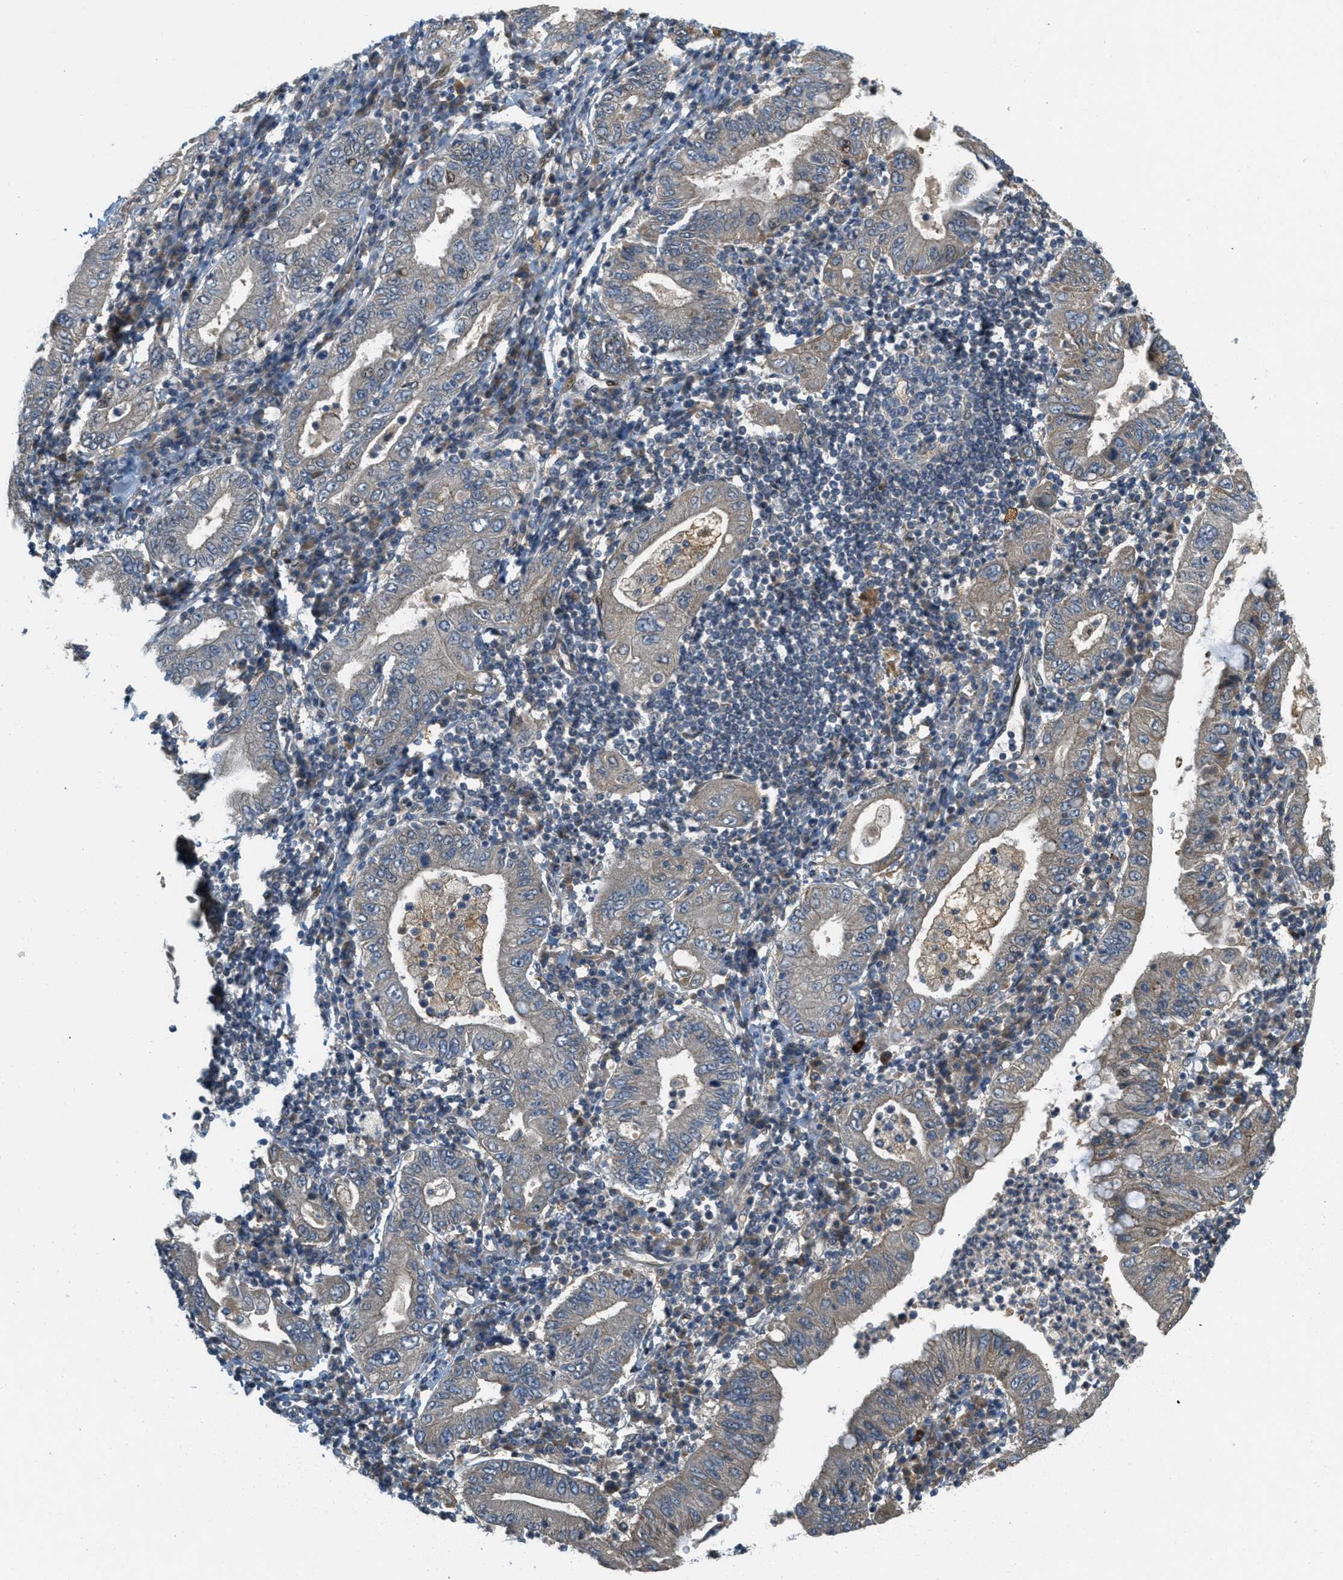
{"staining": {"intensity": "weak", "quantity": "<25%", "location": "cytoplasmic/membranous"}, "tissue": "stomach cancer", "cell_type": "Tumor cells", "image_type": "cancer", "snomed": [{"axis": "morphology", "description": "Normal tissue, NOS"}, {"axis": "morphology", "description": "Adenocarcinoma, NOS"}, {"axis": "topography", "description": "Esophagus"}, {"axis": "topography", "description": "Stomach, upper"}, {"axis": "topography", "description": "Peripheral nerve tissue"}], "caption": "Histopathology image shows no protein expression in tumor cells of stomach adenocarcinoma tissue.", "gene": "ADCY6", "patient": {"sex": "male", "age": 62}}